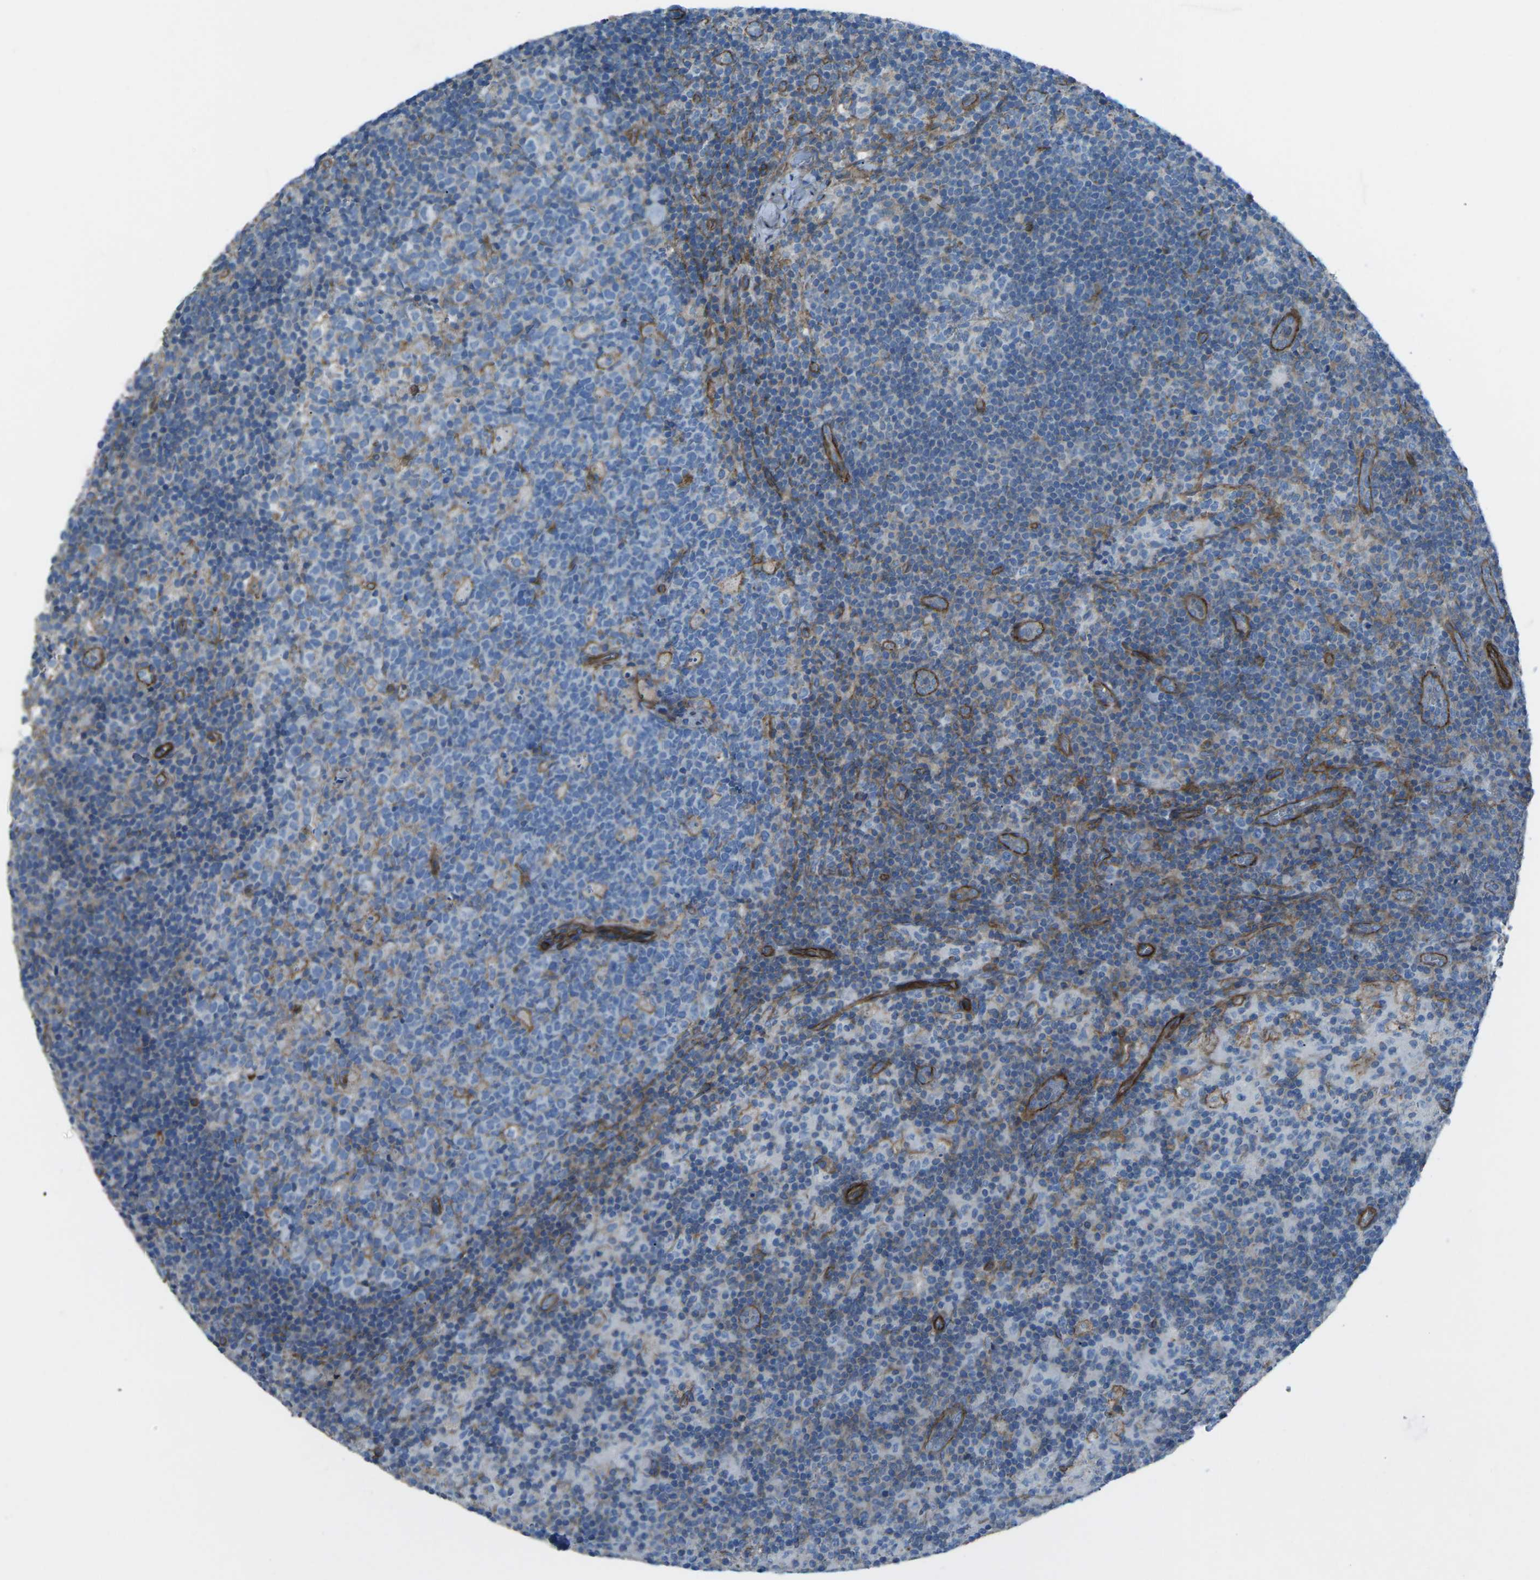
{"staining": {"intensity": "weak", "quantity": "<25%", "location": "cytoplasmic/membranous"}, "tissue": "lymph node", "cell_type": "Germinal center cells", "image_type": "normal", "snomed": [{"axis": "morphology", "description": "Normal tissue, NOS"}, {"axis": "morphology", "description": "Inflammation, NOS"}, {"axis": "topography", "description": "Lymph node"}], "caption": "DAB immunohistochemical staining of unremarkable human lymph node demonstrates no significant staining in germinal center cells.", "gene": "UTRN", "patient": {"sex": "male", "age": 55}}